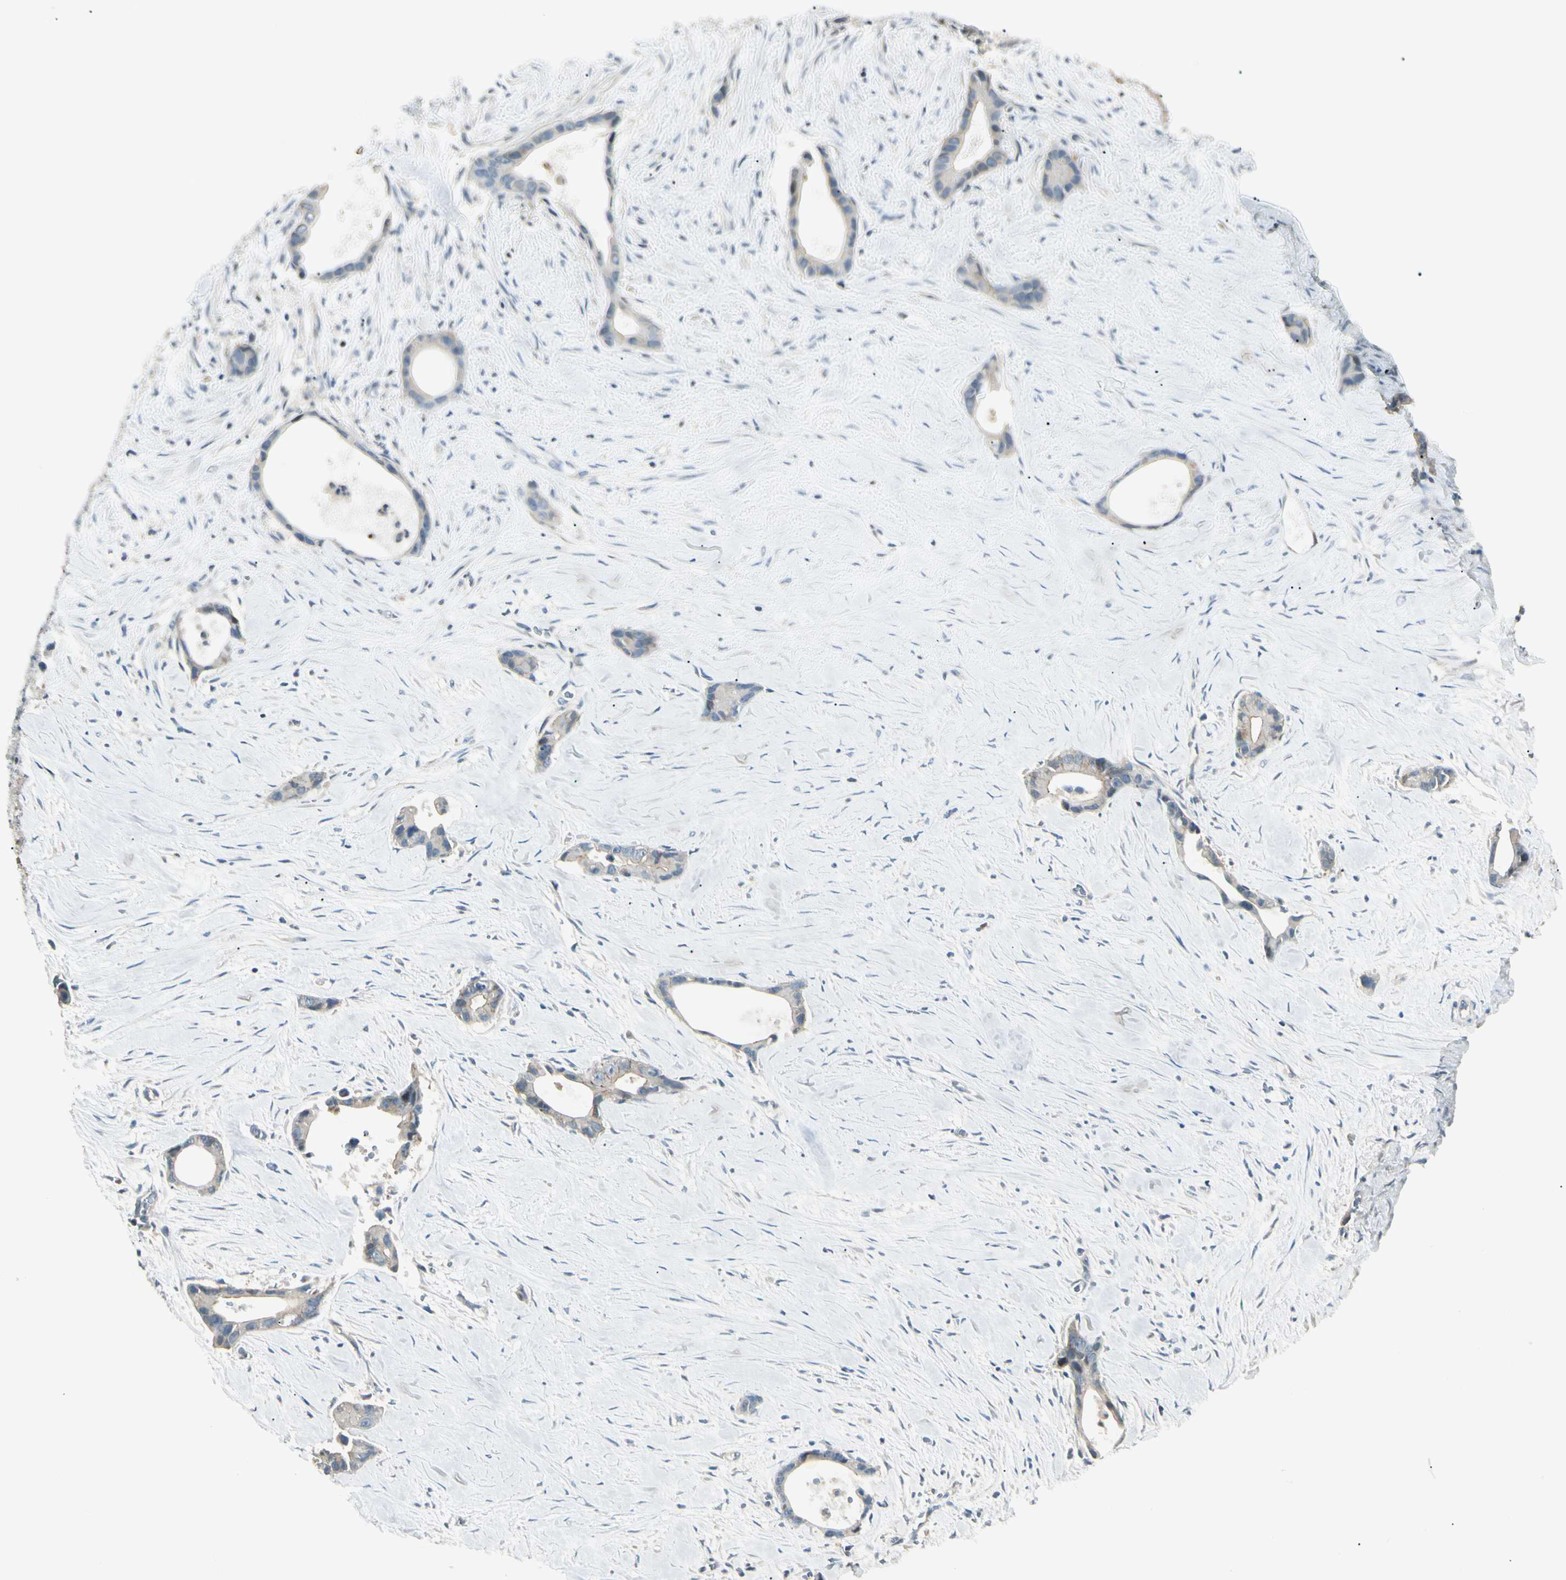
{"staining": {"intensity": "weak", "quantity": "<25%", "location": "cytoplasmic/membranous"}, "tissue": "liver cancer", "cell_type": "Tumor cells", "image_type": "cancer", "snomed": [{"axis": "morphology", "description": "Cholangiocarcinoma"}, {"axis": "topography", "description": "Liver"}], "caption": "Tumor cells show no significant expression in liver cancer.", "gene": "P3H2", "patient": {"sex": "female", "age": 55}}